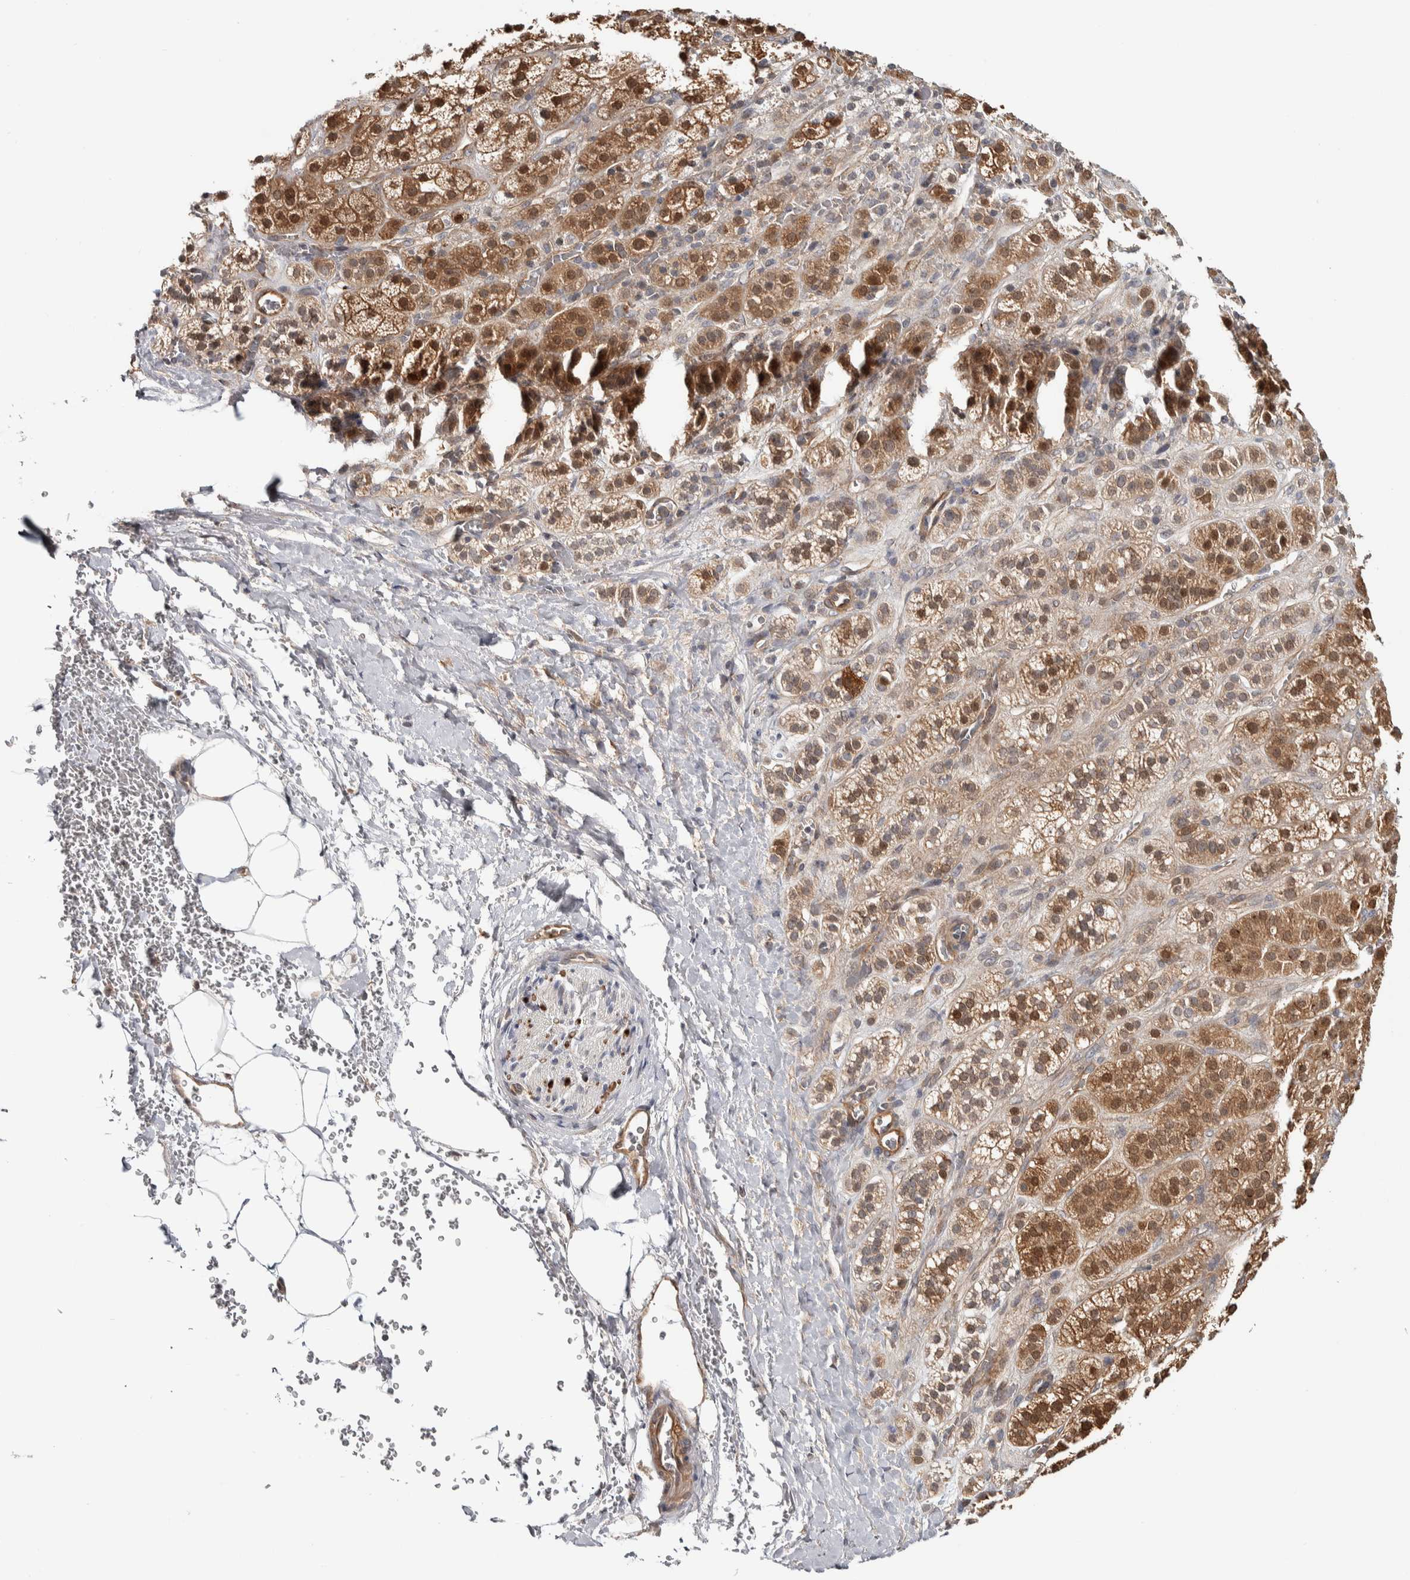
{"staining": {"intensity": "moderate", "quantity": ">75%", "location": "cytoplasmic/membranous,nuclear"}, "tissue": "adrenal gland", "cell_type": "Glandular cells", "image_type": "normal", "snomed": [{"axis": "morphology", "description": "Normal tissue, NOS"}, {"axis": "topography", "description": "Adrenal gland"}], "caption": "Moderate cytoplasmic/membranous,nuclear positivity for a protein is appreciated in approximately >75% of glandular cells of unremarkable adrenal gland using IHC.", "gene": "CHMP4C", "patient": {"sex": "male", "age": 56}}